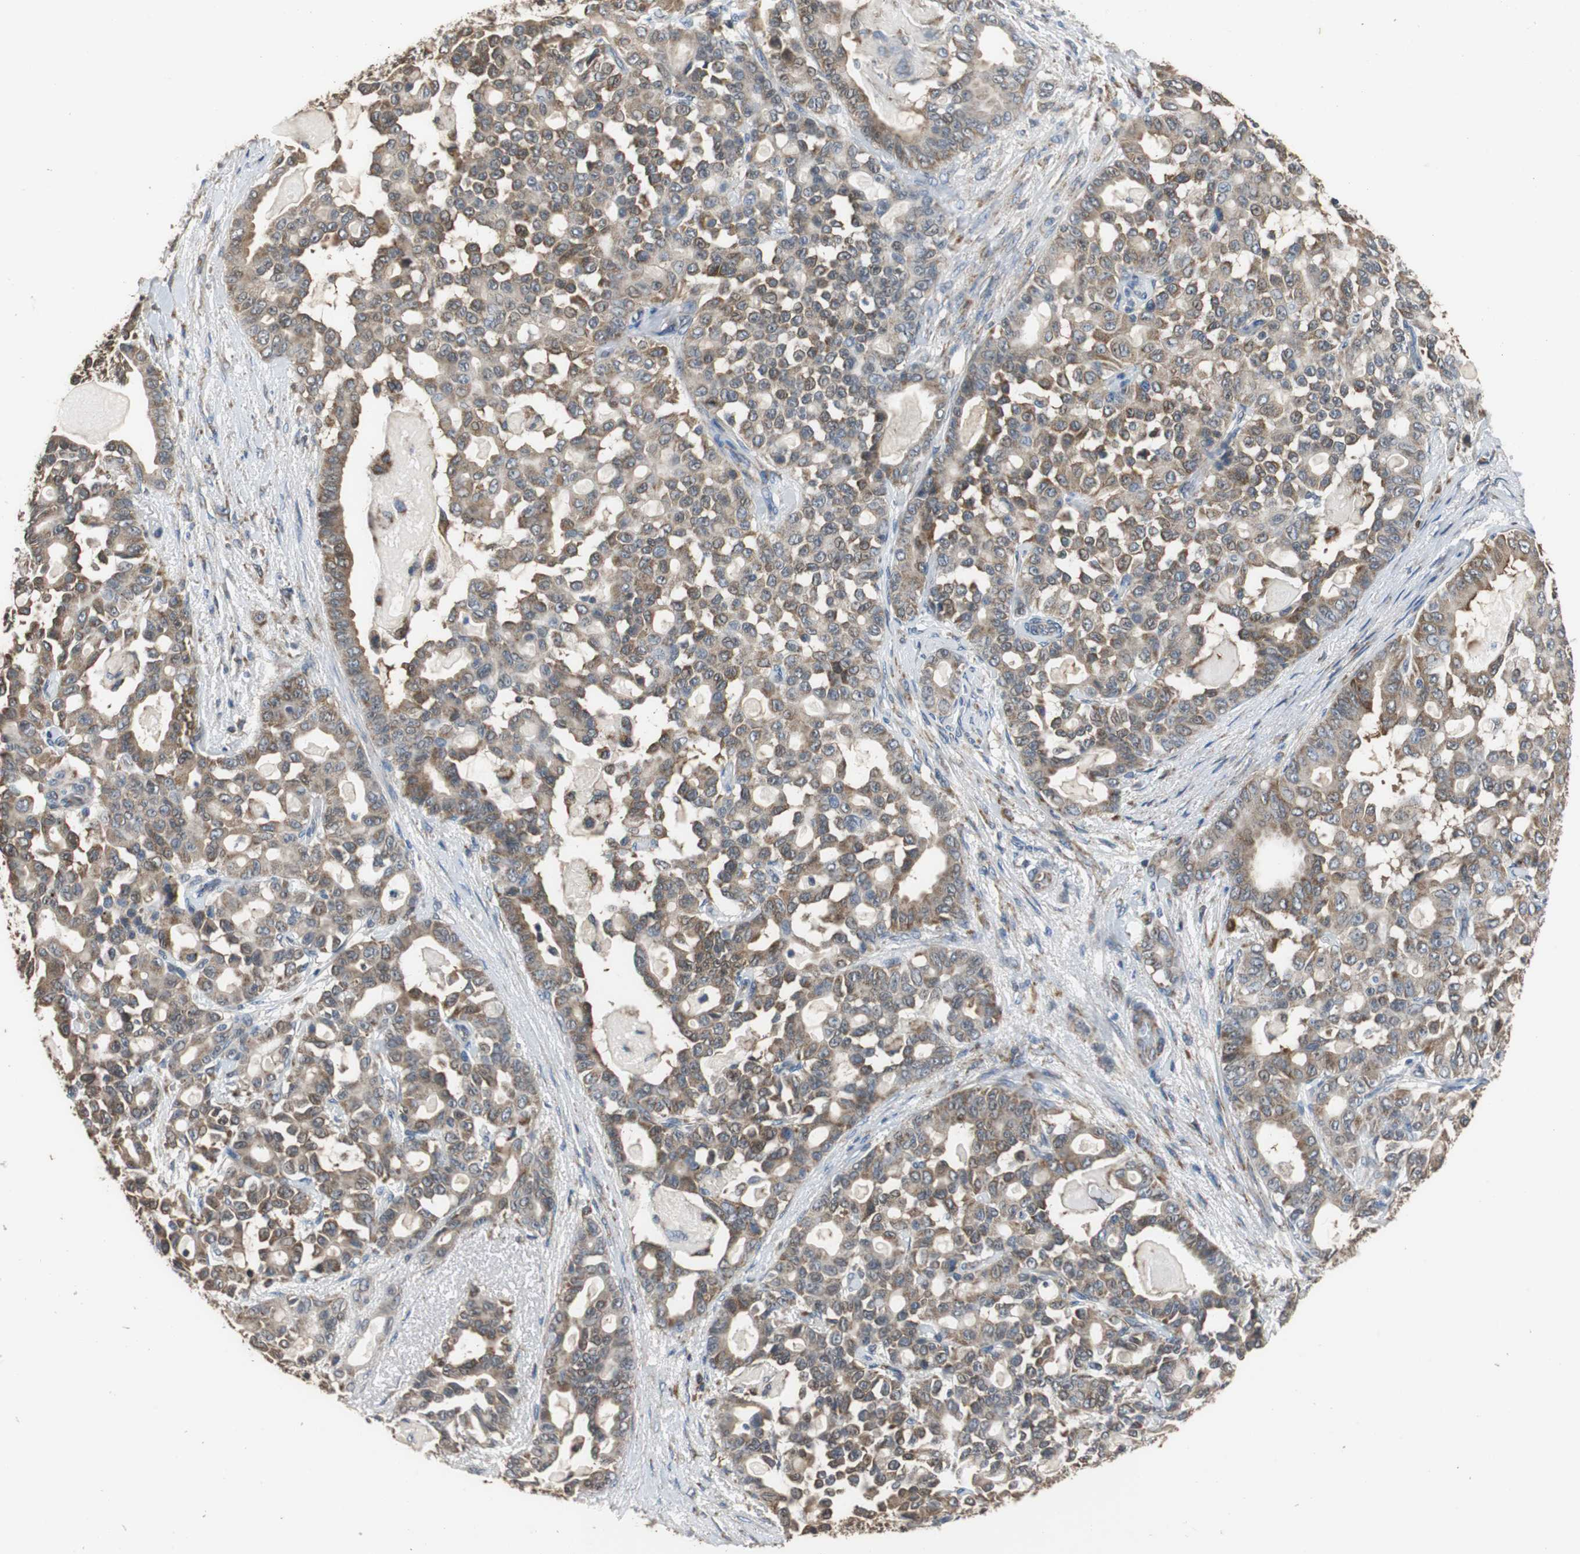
{"staining": {"intensity": "moderate", "quantity": ">75%", "location": "cytoplasmic/membranous"}, "tissue": "pancreatic cancer", "cell_type": "Tumor cells", "image_type": "cancer", "snomed": [{"axis": "morphology", "description": "Adenocarcinoma, NOS"}, {"axis": "topography", "description": "Pancreas"}], "caption": "Pancreatic cancer tissue exhibits moderate cytoplasmic/membranous positivity in approximately >75% of tumor cells, visualized by immunohistochemistry.", "gene": "HMGCL", "patient": {"sex": "male", "age": 63}}